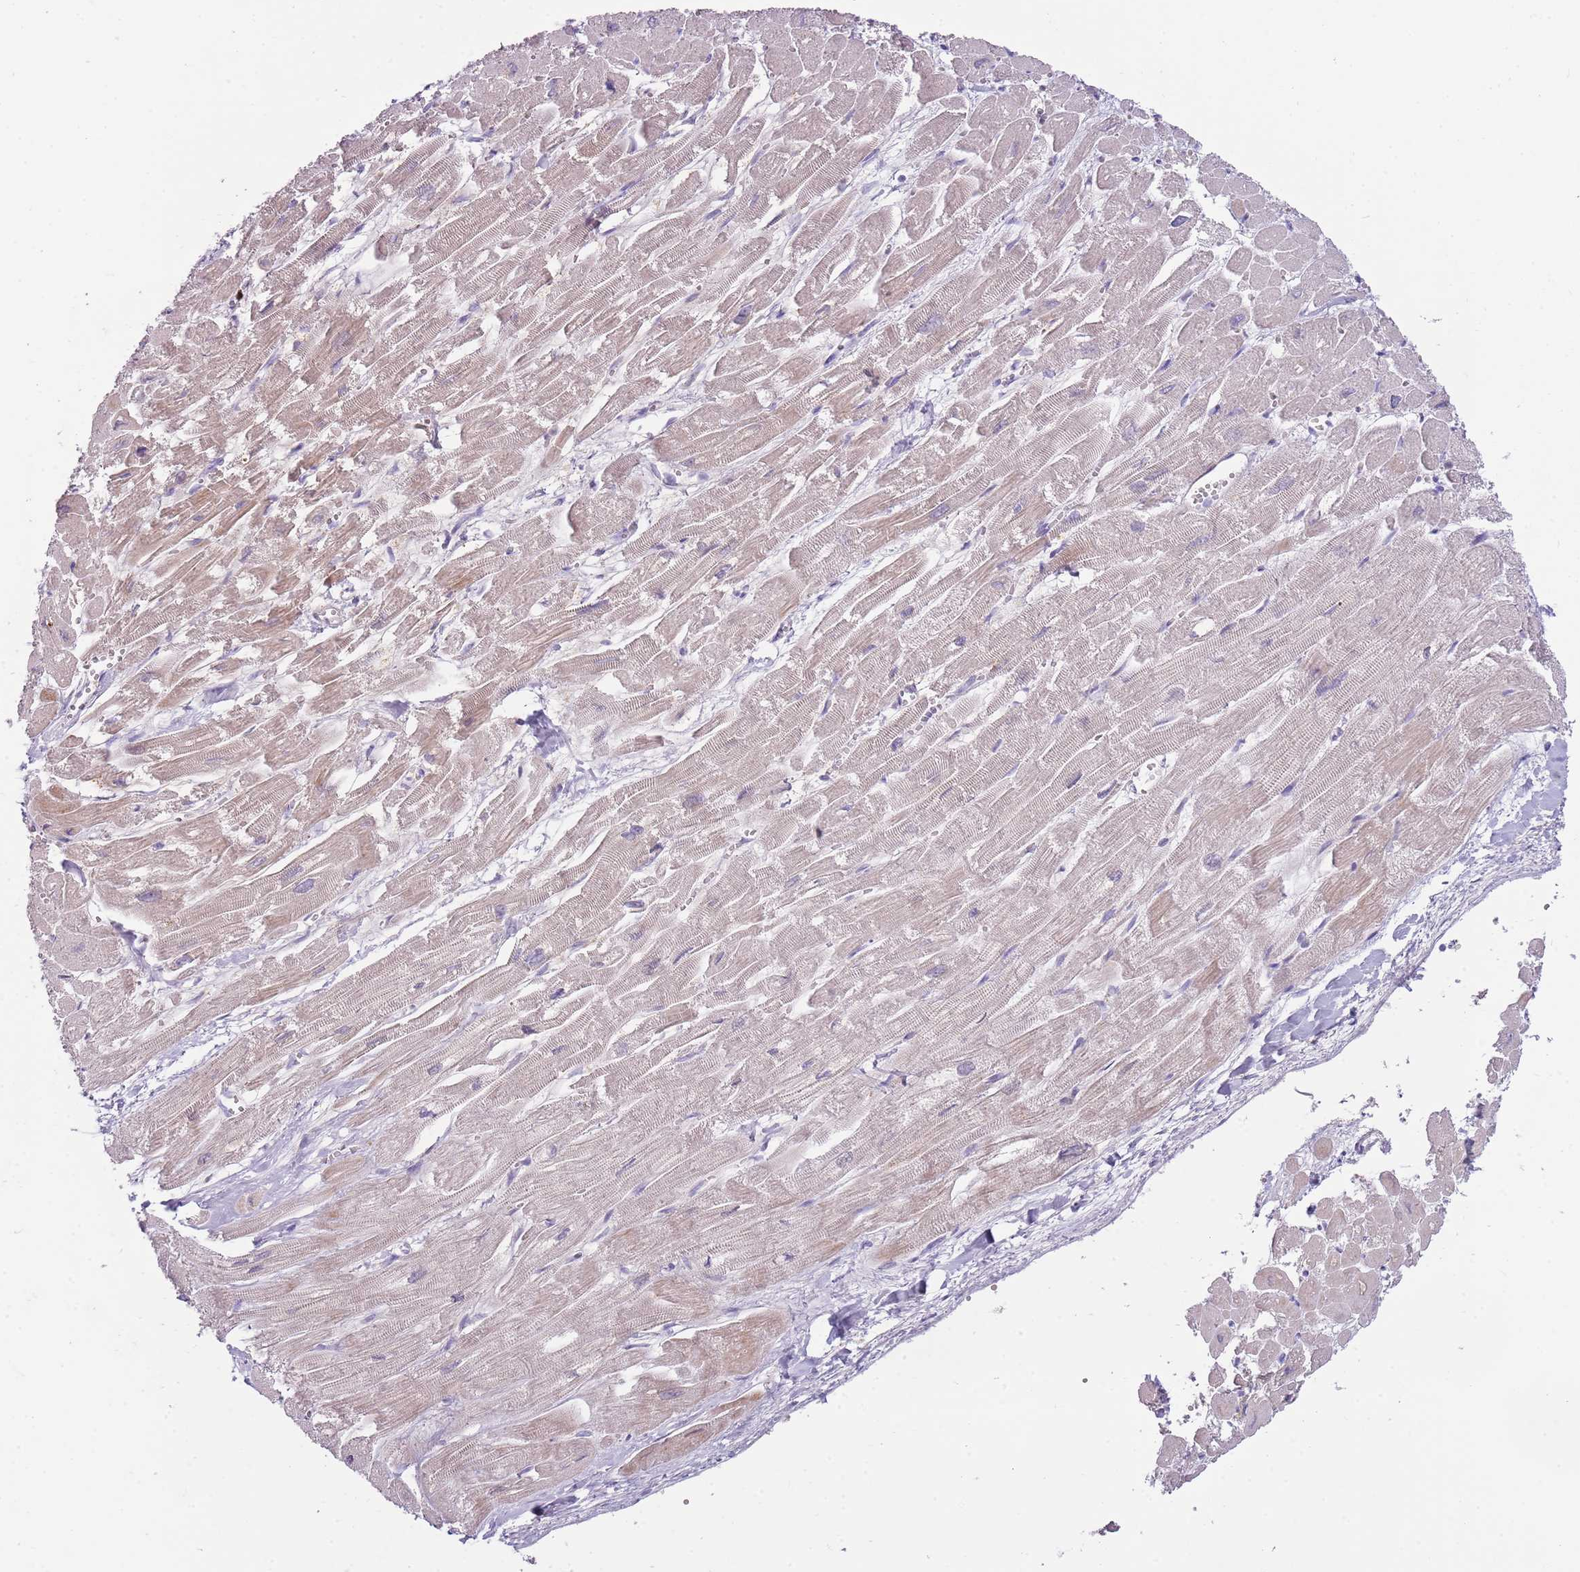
{"staining": {"intensity": "weak", "quantity": "<25%", "location": "cytoplasmic/membranous"}, "tissue": "heart muscle", "cell_type": "Cardiomyocytes", "image_type": "normal", "snomed": [{"axis": "morphology", "description": "Normal tissue, NOS"}, {"axis": "topography", "description": "Heart"}], "caption": "The immunohistochemistry photomicrograph has no significant positivity in cardiomyocytes of heart muscle.", "gene": "ARHGAP5", "patient": {"sex": "male", "age": 54}}